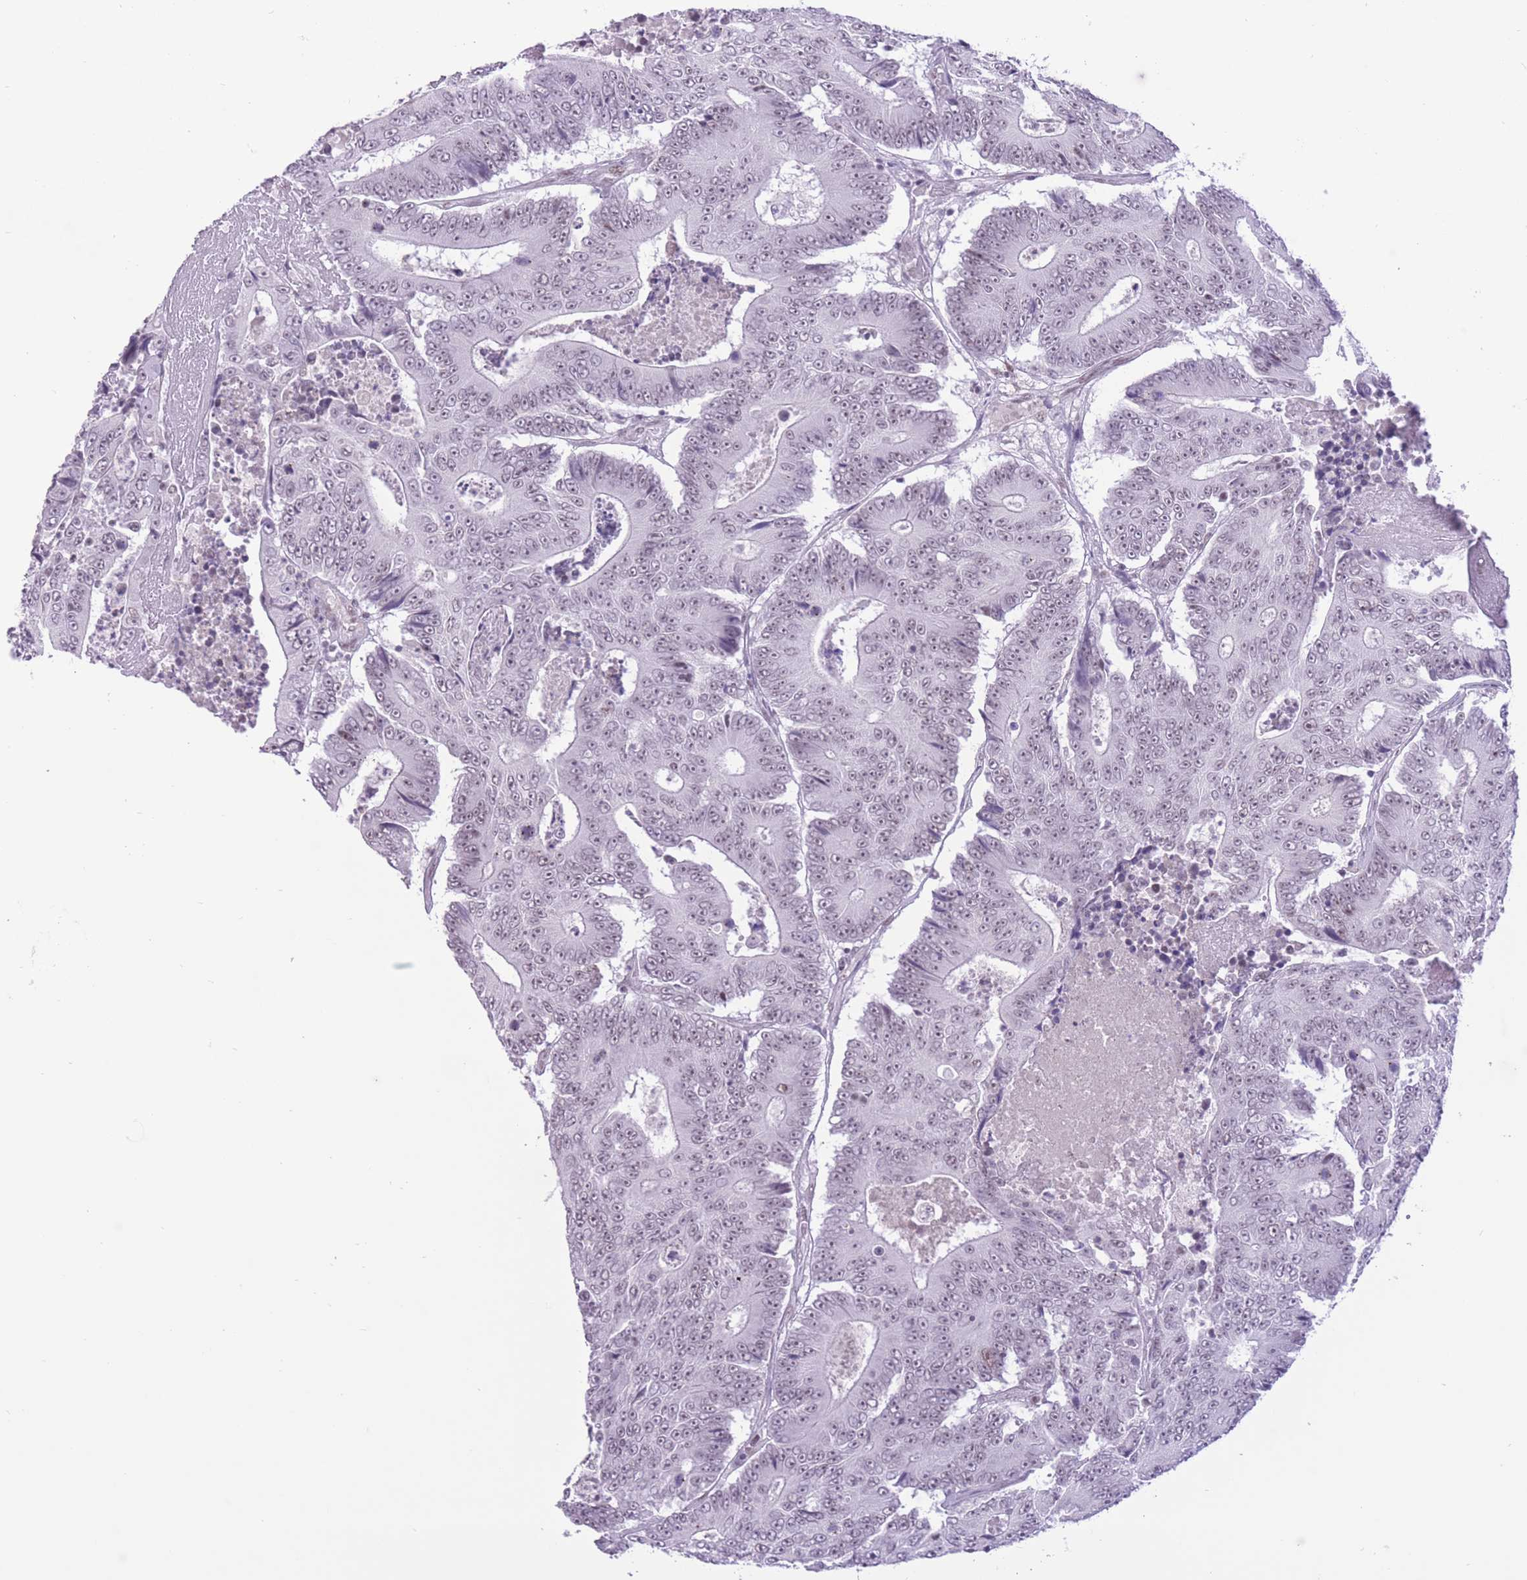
{"staining": {"intensity": "weak", "quantity": "<25%", "location": "nuclear"}, "tissue": "colorectal cancer", "cell_type": "Tumor cells", "image_type": "cancer", "snomed": [{"axis": "morphology", "description": "Adenocarcinoma, NOS"}, {"axis": "topography", "description": "Colon"}], "caption": "Immunohistochemistry (IHC) of colorectal cancer (adenocarcinoma) reveals no staining in tumor cells.", "gene": "ZBED5", "patient": {"sex": "male", "age": 83}}